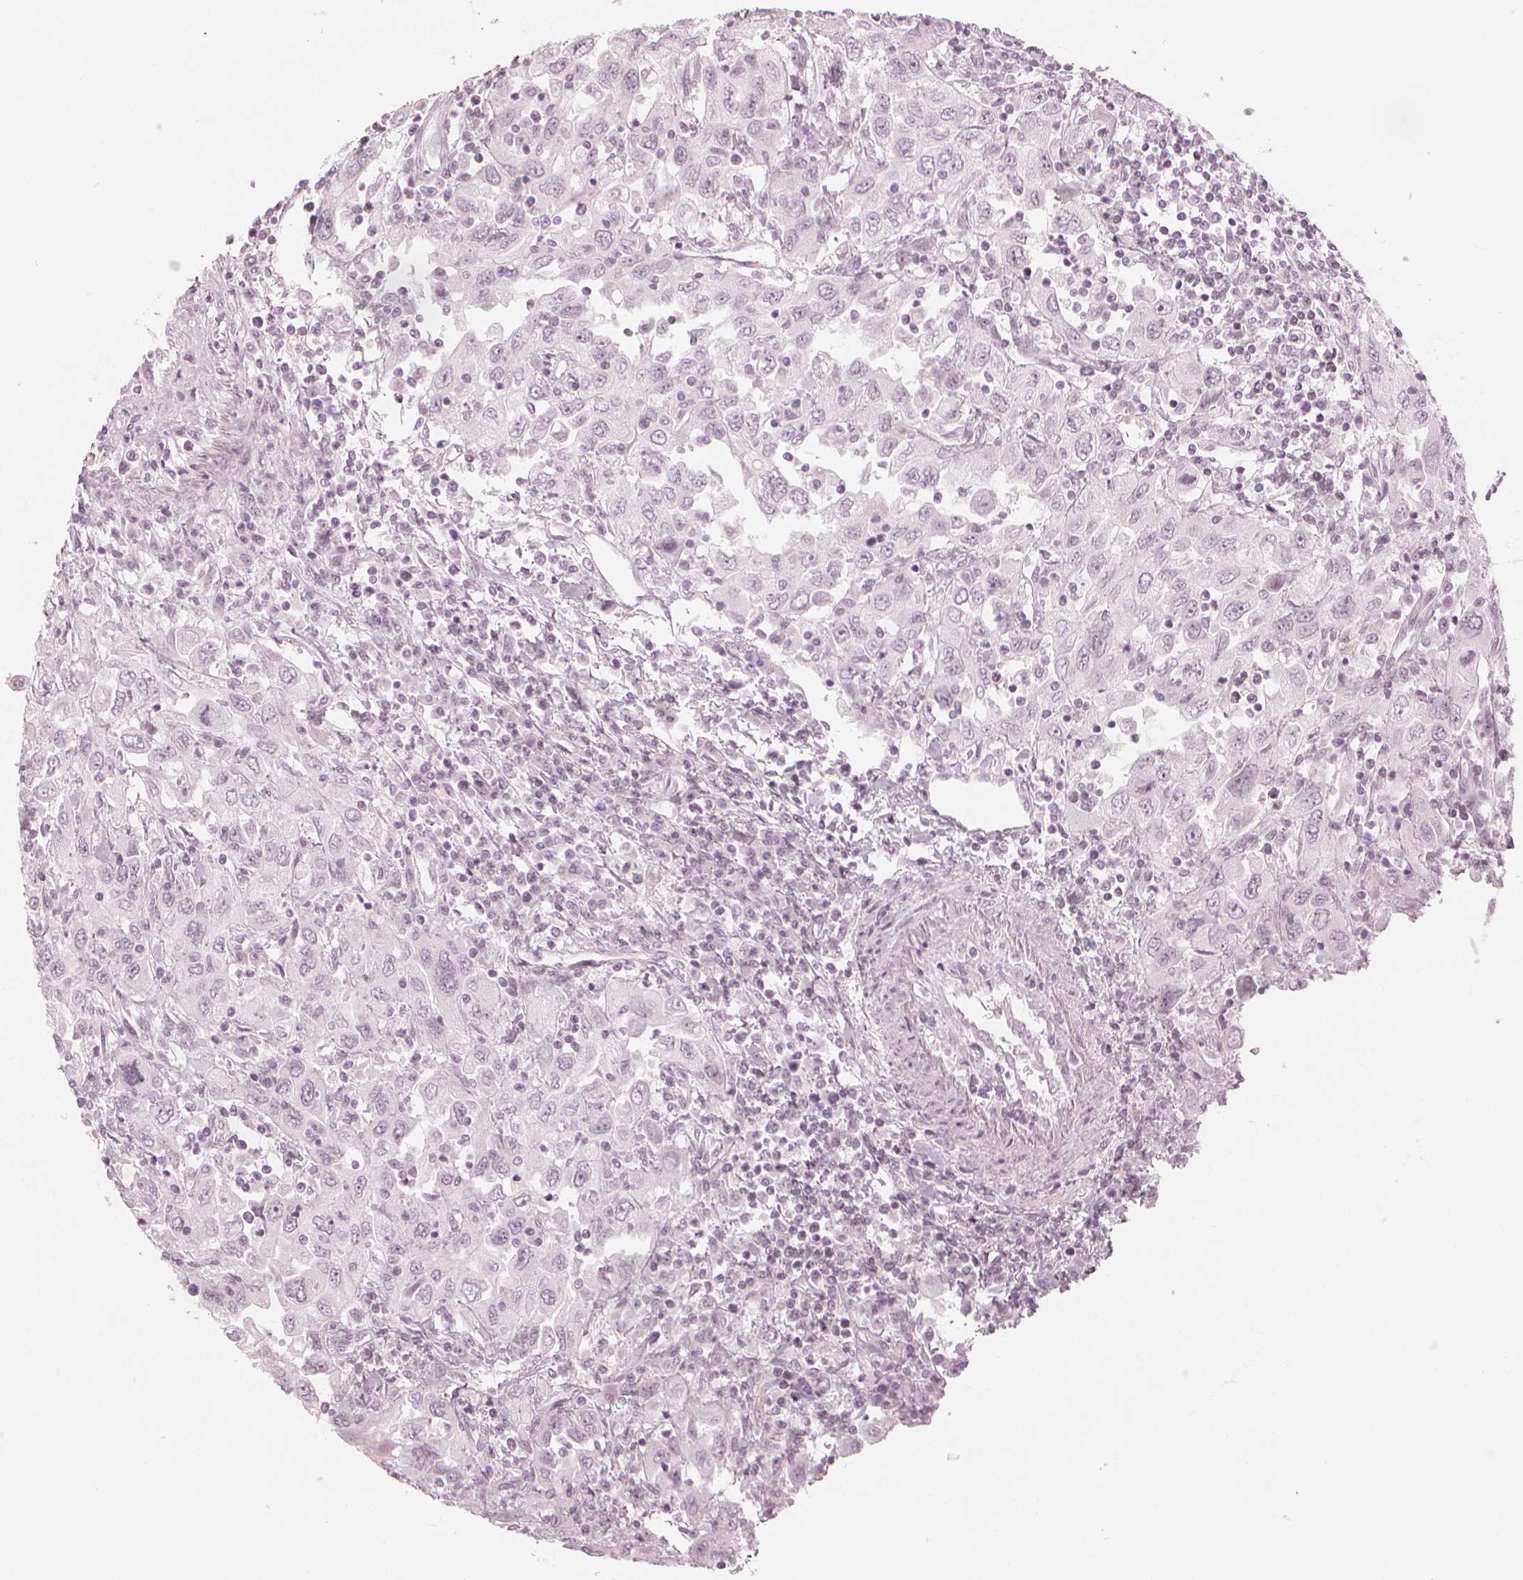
{"staining": {"intensity": "negative", "quantity": "none", "location": "none"}, "tissue": "urothelial cancer", "cell_type": "Tumor cells", "image_type": "cancer", "snomed": [{"axis": "morphology", "description": "Urothelial carcinoma, High grade"}, {"axis": "topography", "description": "Urinary bladder"}], "caption": "Immunohistochemistry histopathology image of urothelial cancer stained for a protein (brown), which exhibits no expression in tumor cells.", "gene": "PAEP", "patient": {"sex": "male", "age": 76}}